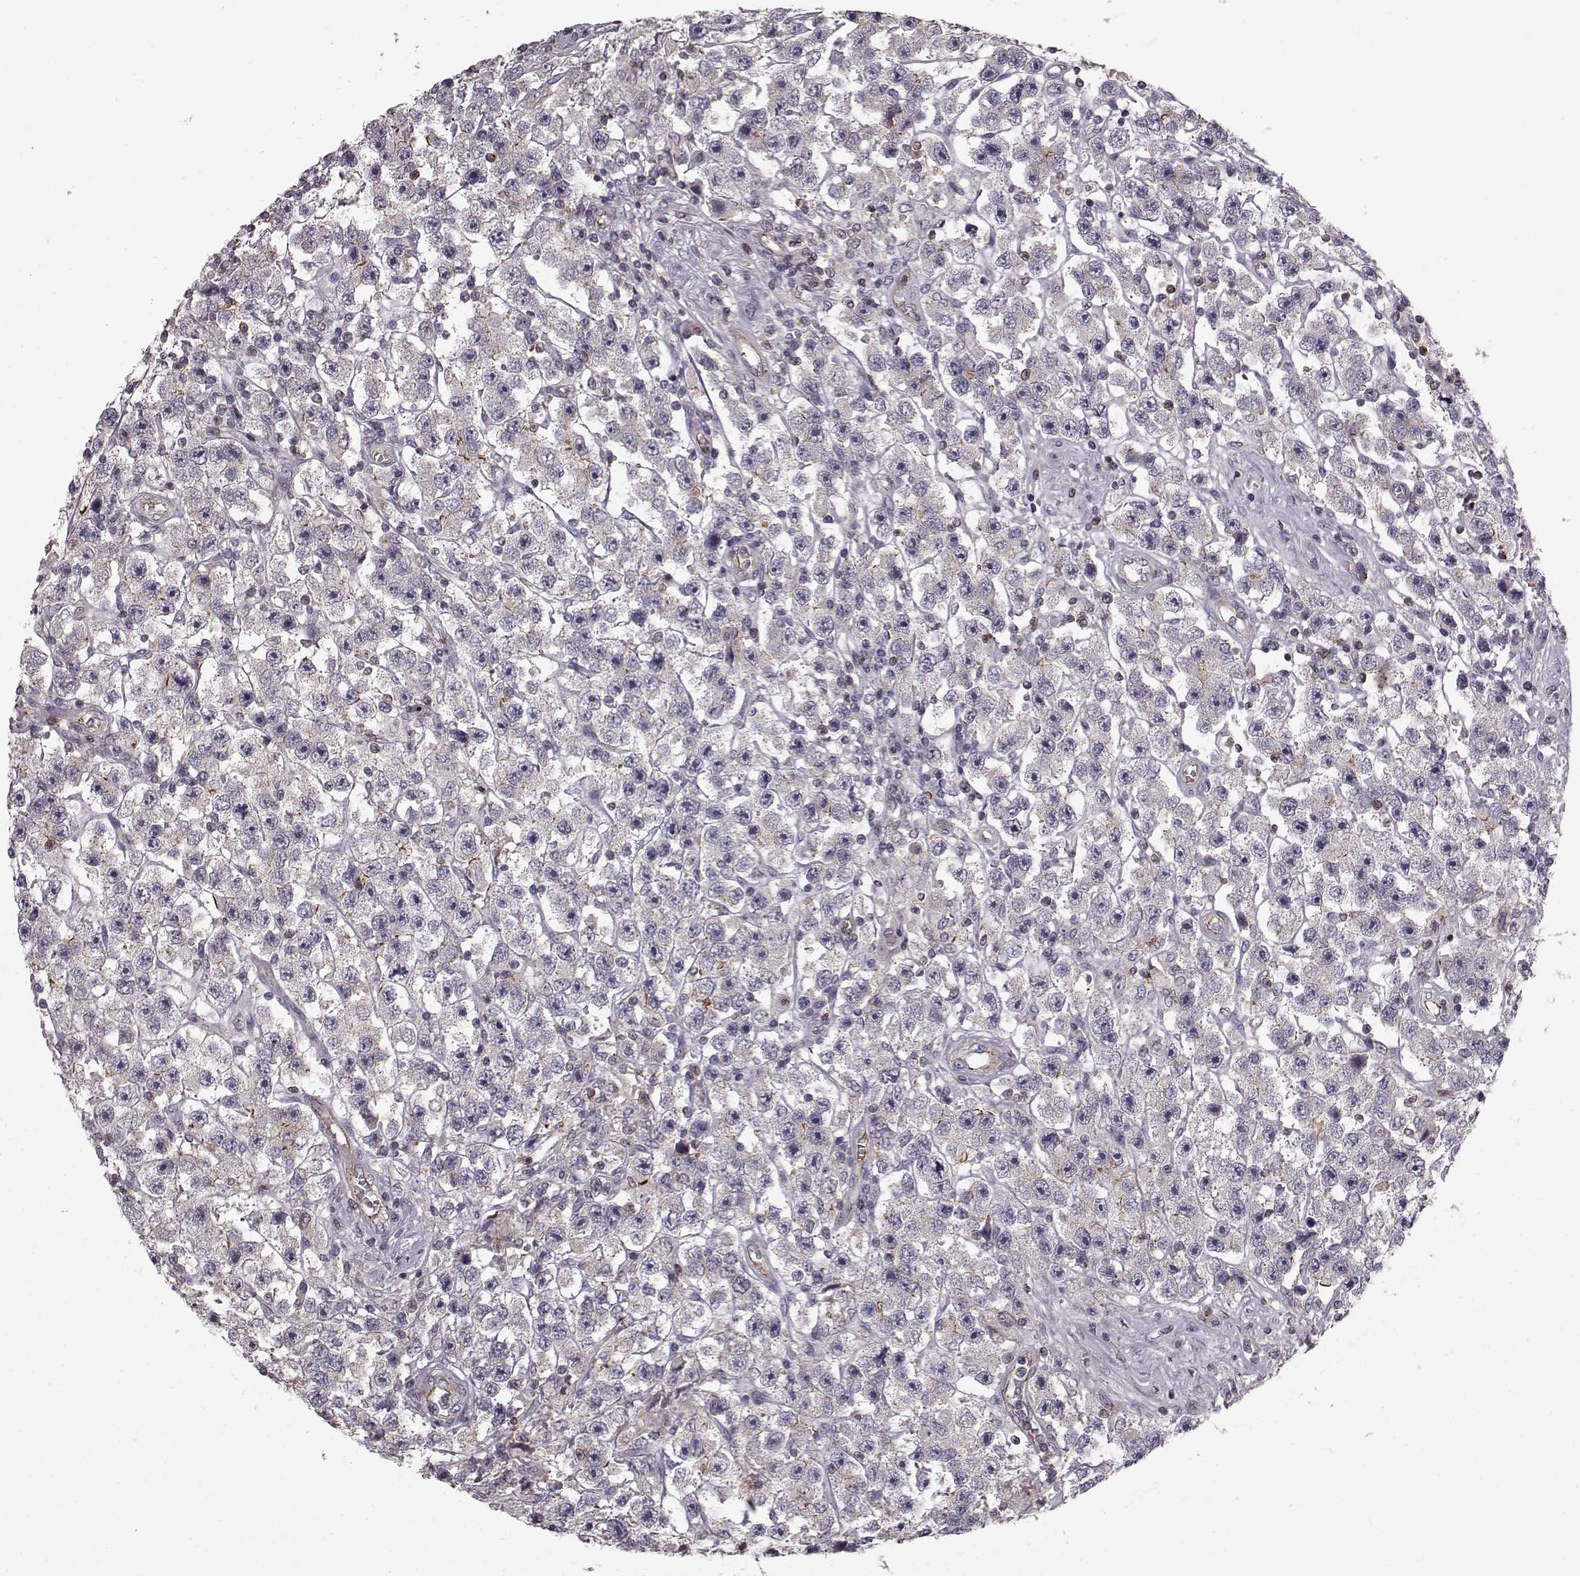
{"staining": {"intensity": "weak", "quantity": "<25%", "location": "cytoplasmic/membranous"}, "tissue": "testis cancer", "cell_type": "Tumor cells", "image_type": "cancer", "snomed": [{"axis": "morphology", "description": "Seminoma, NOS"}, {"axis": "topography", "description": "Testis"}], "caption": "Tumor cells show no significant protein expression in testis seminoma. The staining is performed using DAB brown chromogen with nuclei counter-stained in using hematoxylin.", "gene": "SLC22A18", "patient": {"sex": "male", "age": 45}}